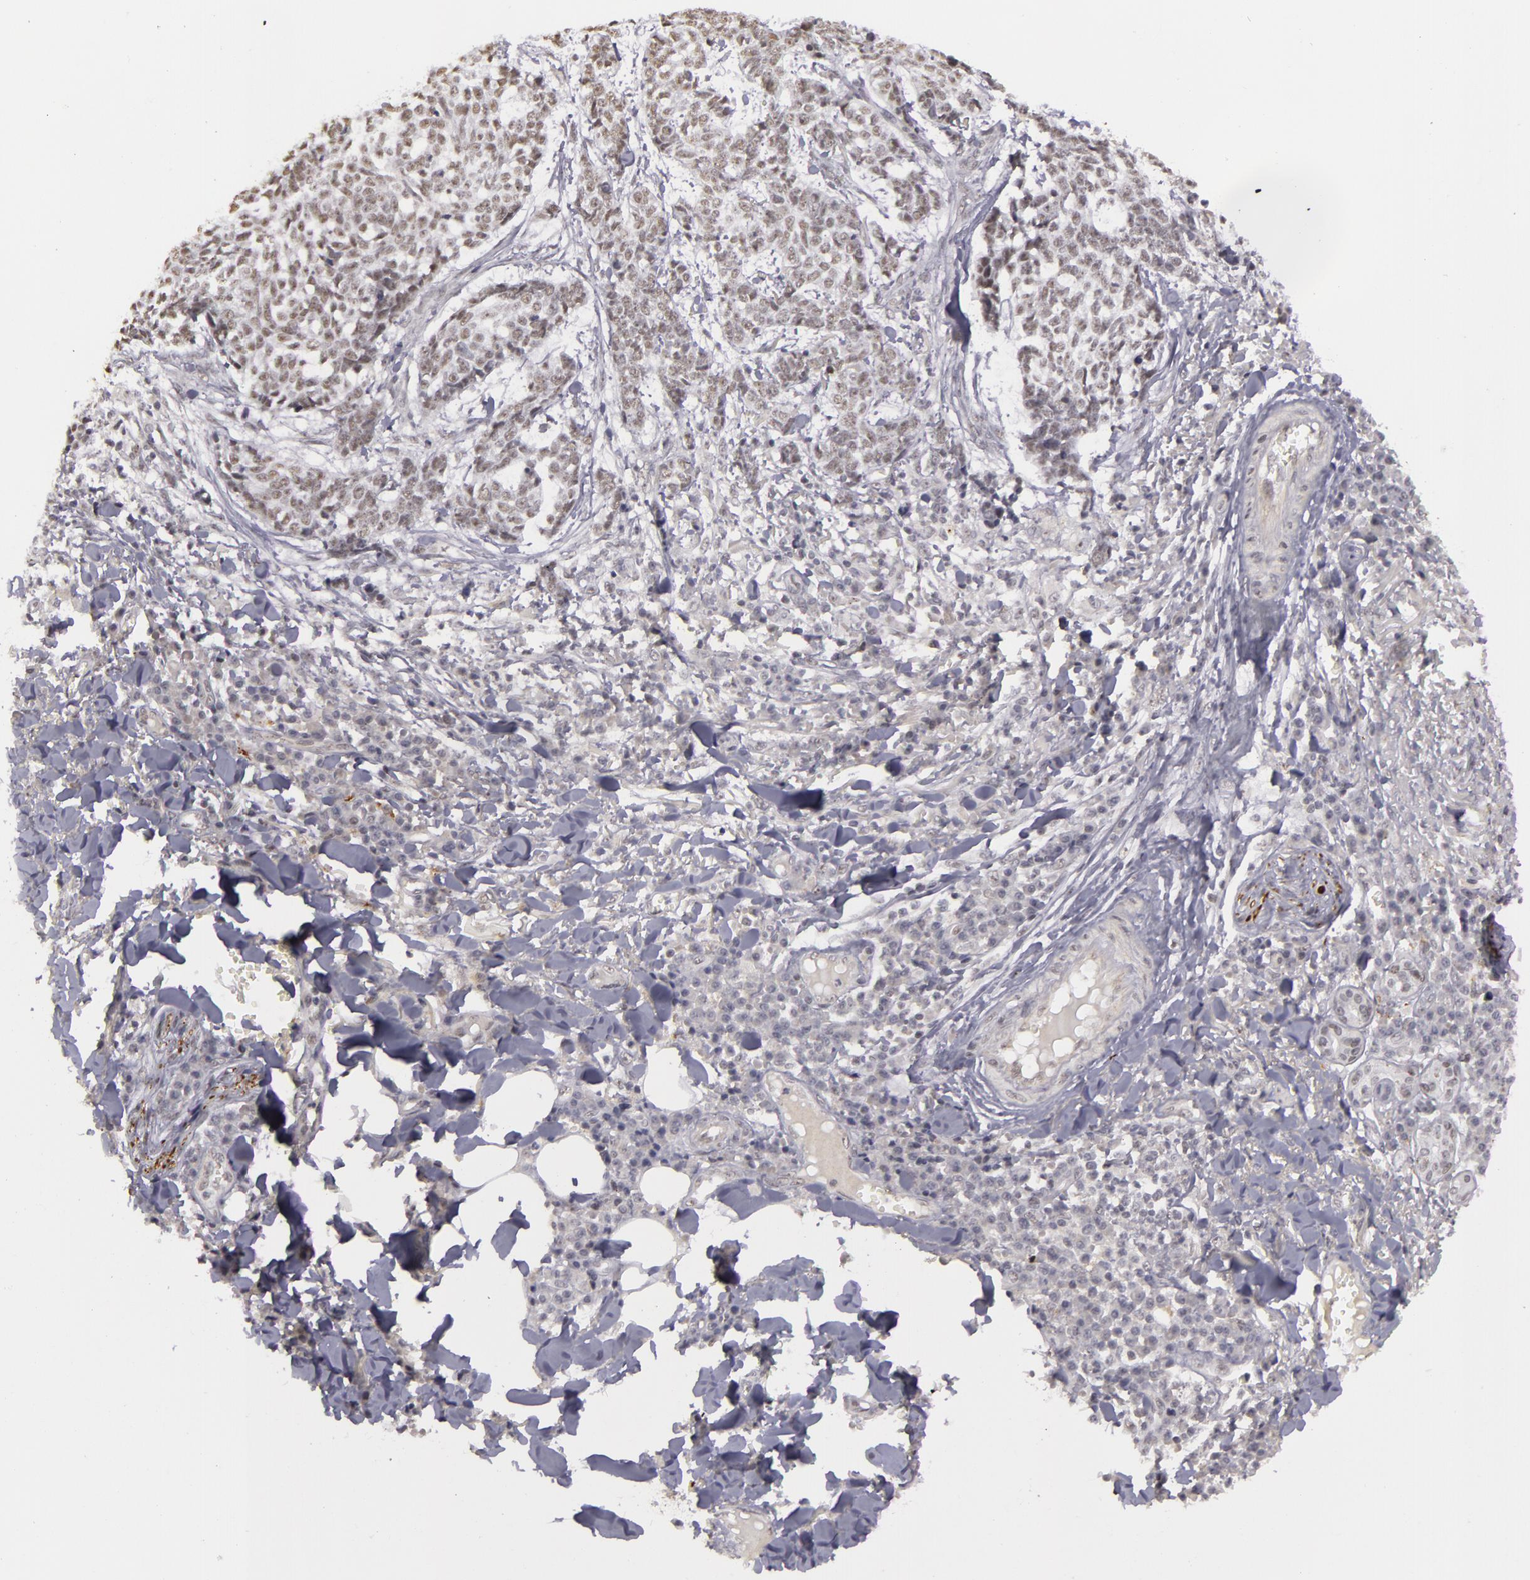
{"staining": {"intensity": "negative", "quantity": "none", "location": "none"}, "tissue": "skin cancer", "cell_type": "Tumor cells", "image_type": "cancer", "snomed": [{"axis": "morphology", "description": "Basal cell carcinoma"}, {"axis": "topography", "description": "Skin"}], "caption": "Protein analysis of basal cell carcinoma (skin) exhibits no significant staining in tumor cells.", "gene": "RRP7A", "patient": {"sex": "female", "age": 89}}